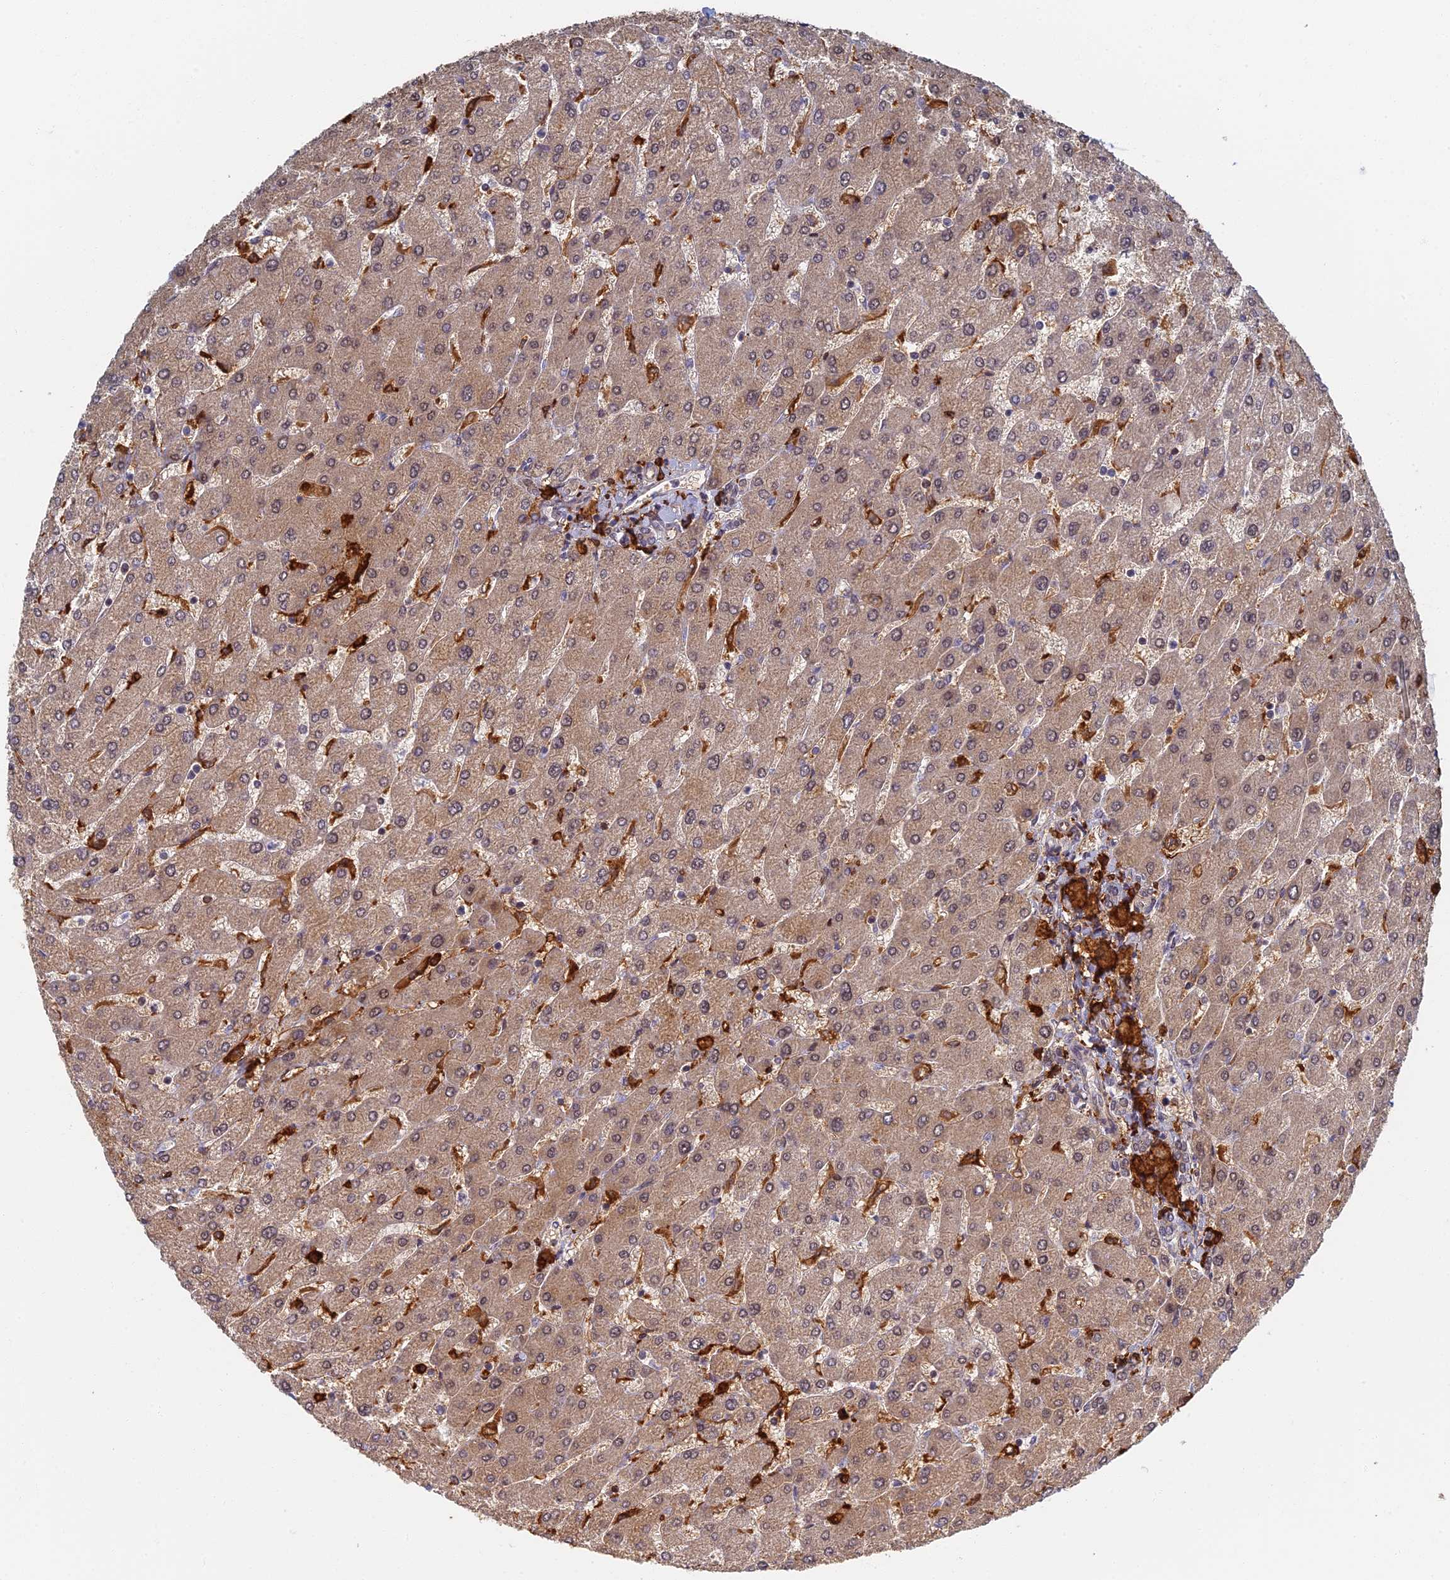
{"staining": {"intensity": "weak", "quantity": "<25%", "location": "nuclear"}, "tissue": "liver", "cell_type": "Cholangiocytes", "image_type": "normal", "snomed": [{"axis": "morphology", "description": "Normal tissue, NOS"}, {"axis": "topography", "description": "Liver"}], "caption": "Immunohistochemical staining of normal human liver demonstrates no significant expression in cholangiocytes.", "gene": "GPATCH1", "patient": {"sex": "male", "age": 55}}